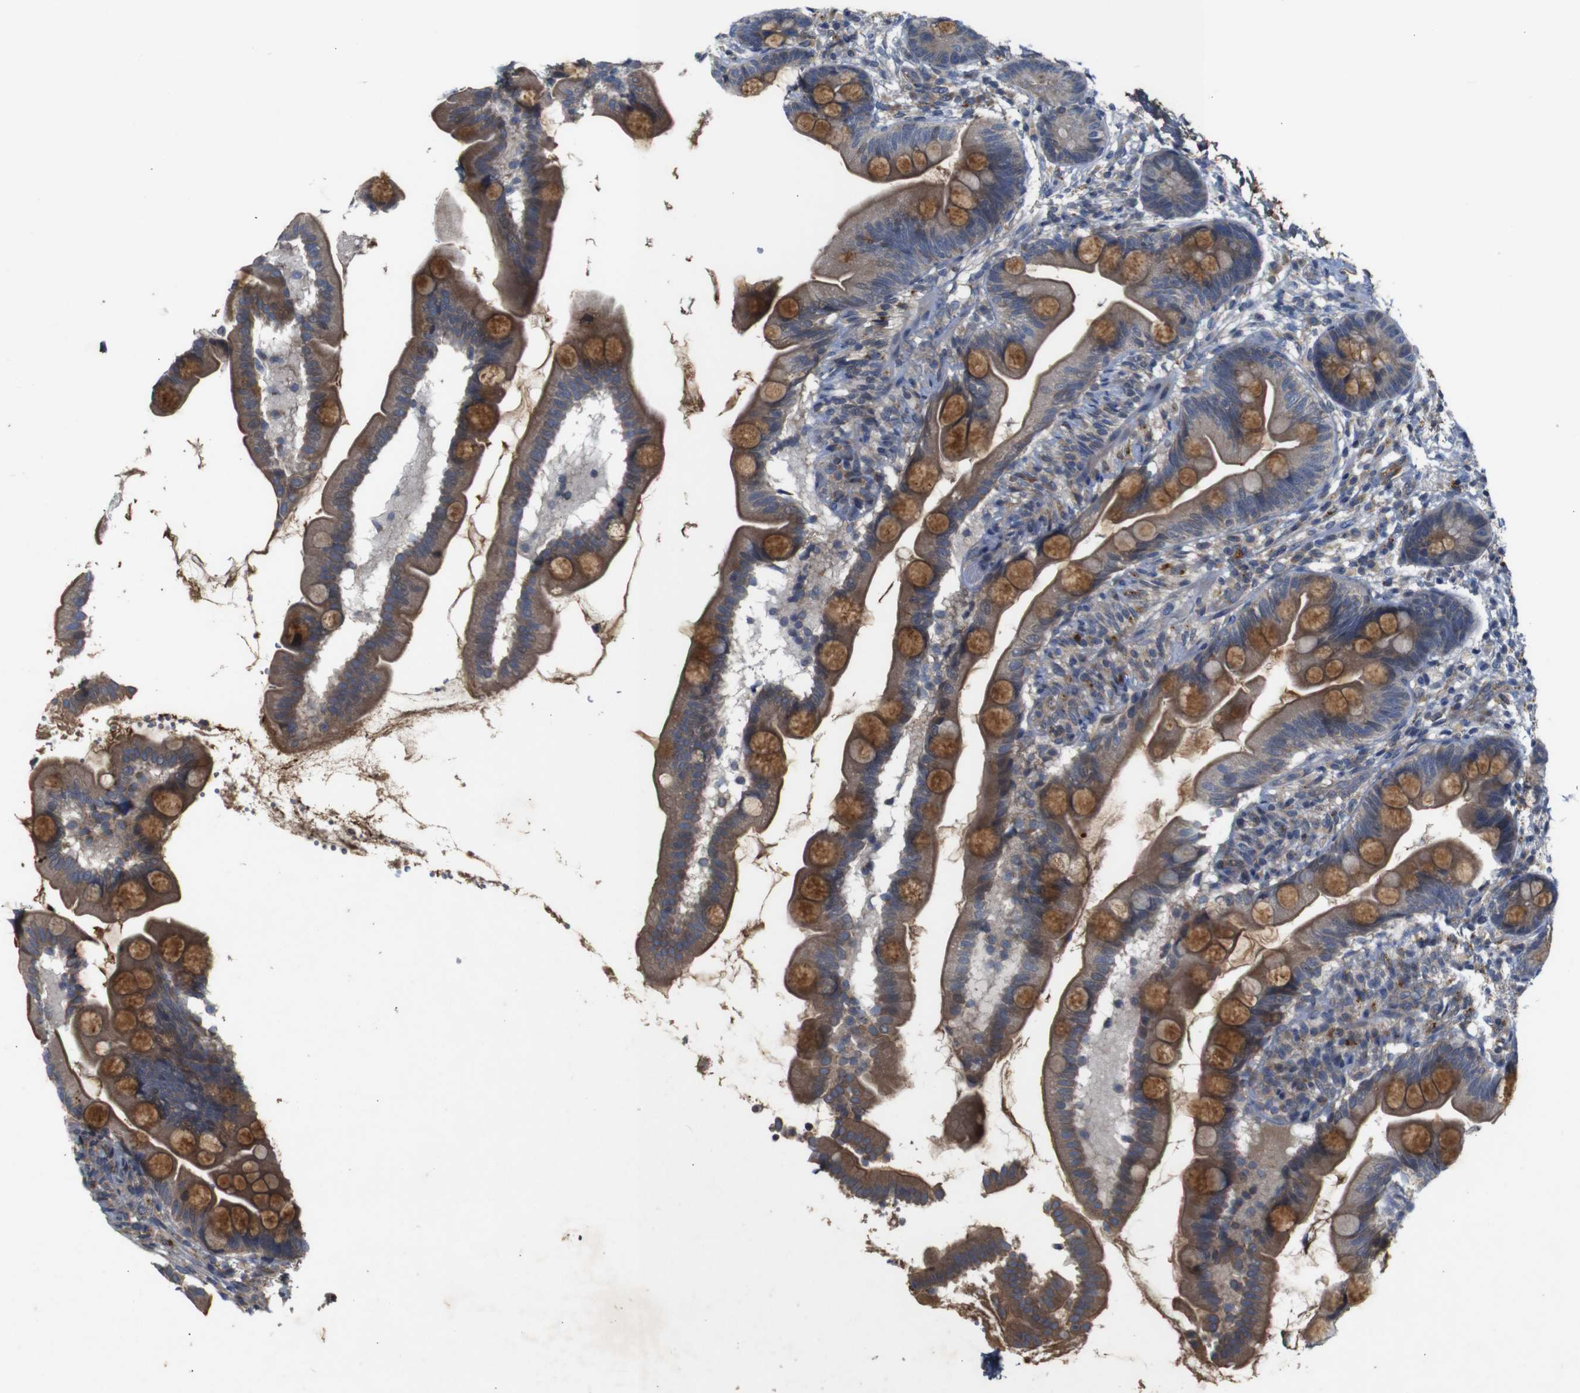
{"staining": {"intensity": "strong", "quantity": ">75%", "location": "cytoplasmic/membranous"}, "tissue": "small intestine", "cell_type": "Glandular cells", "image_type": "normal", "snomed": [{"axis": "morphology", "description": "Normal tissue, NOS"}, {"axis": "topography", "description": "Small intestine"}], "caption": "Immunohistochemical staining of unremarkable human small intestine demonstrates >75% levels of strong cytoplasmic/membranous protein expression in approximately >75% of glandular cells.", "gene": "PTPN1", "patient": {"sex": "female", "age": 56}}